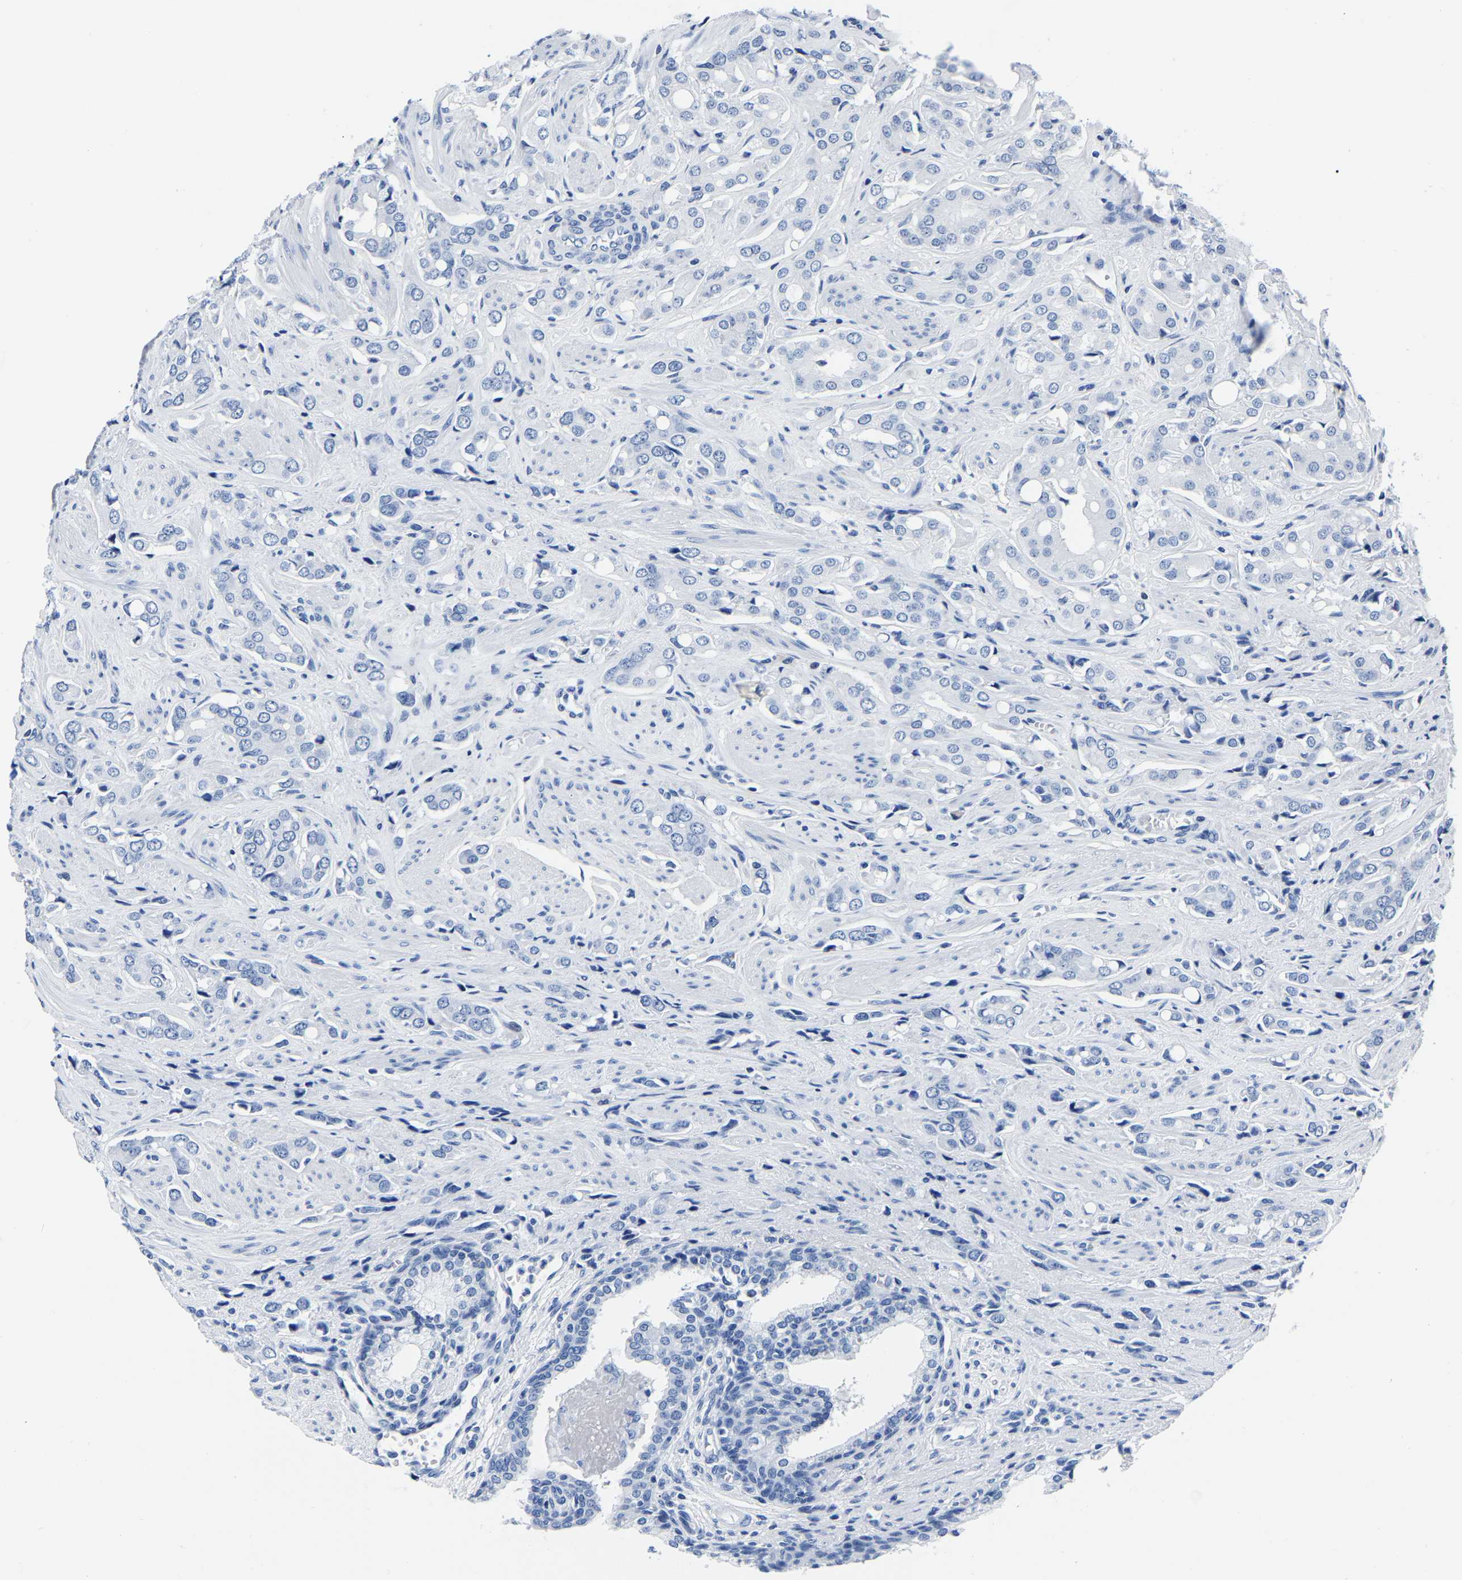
{"staining": {"intensity": "negative", "quantity": "none", "location": "none"}, "tissue": "prostate cancer", "cell_type": "Tumor cells", "image_type": "cancer", "snomed": [{"axis": "morphology", "description": "Adenocarcinoma, High grade"}, {"axis": "topography", "description": "Prostate"}], "caption": "The photomicrograph reveals no significant positivity in tumor cells of prostate cancer.", "gene": "IMPG2", "patient": {"sex": "male", "age": 52}}